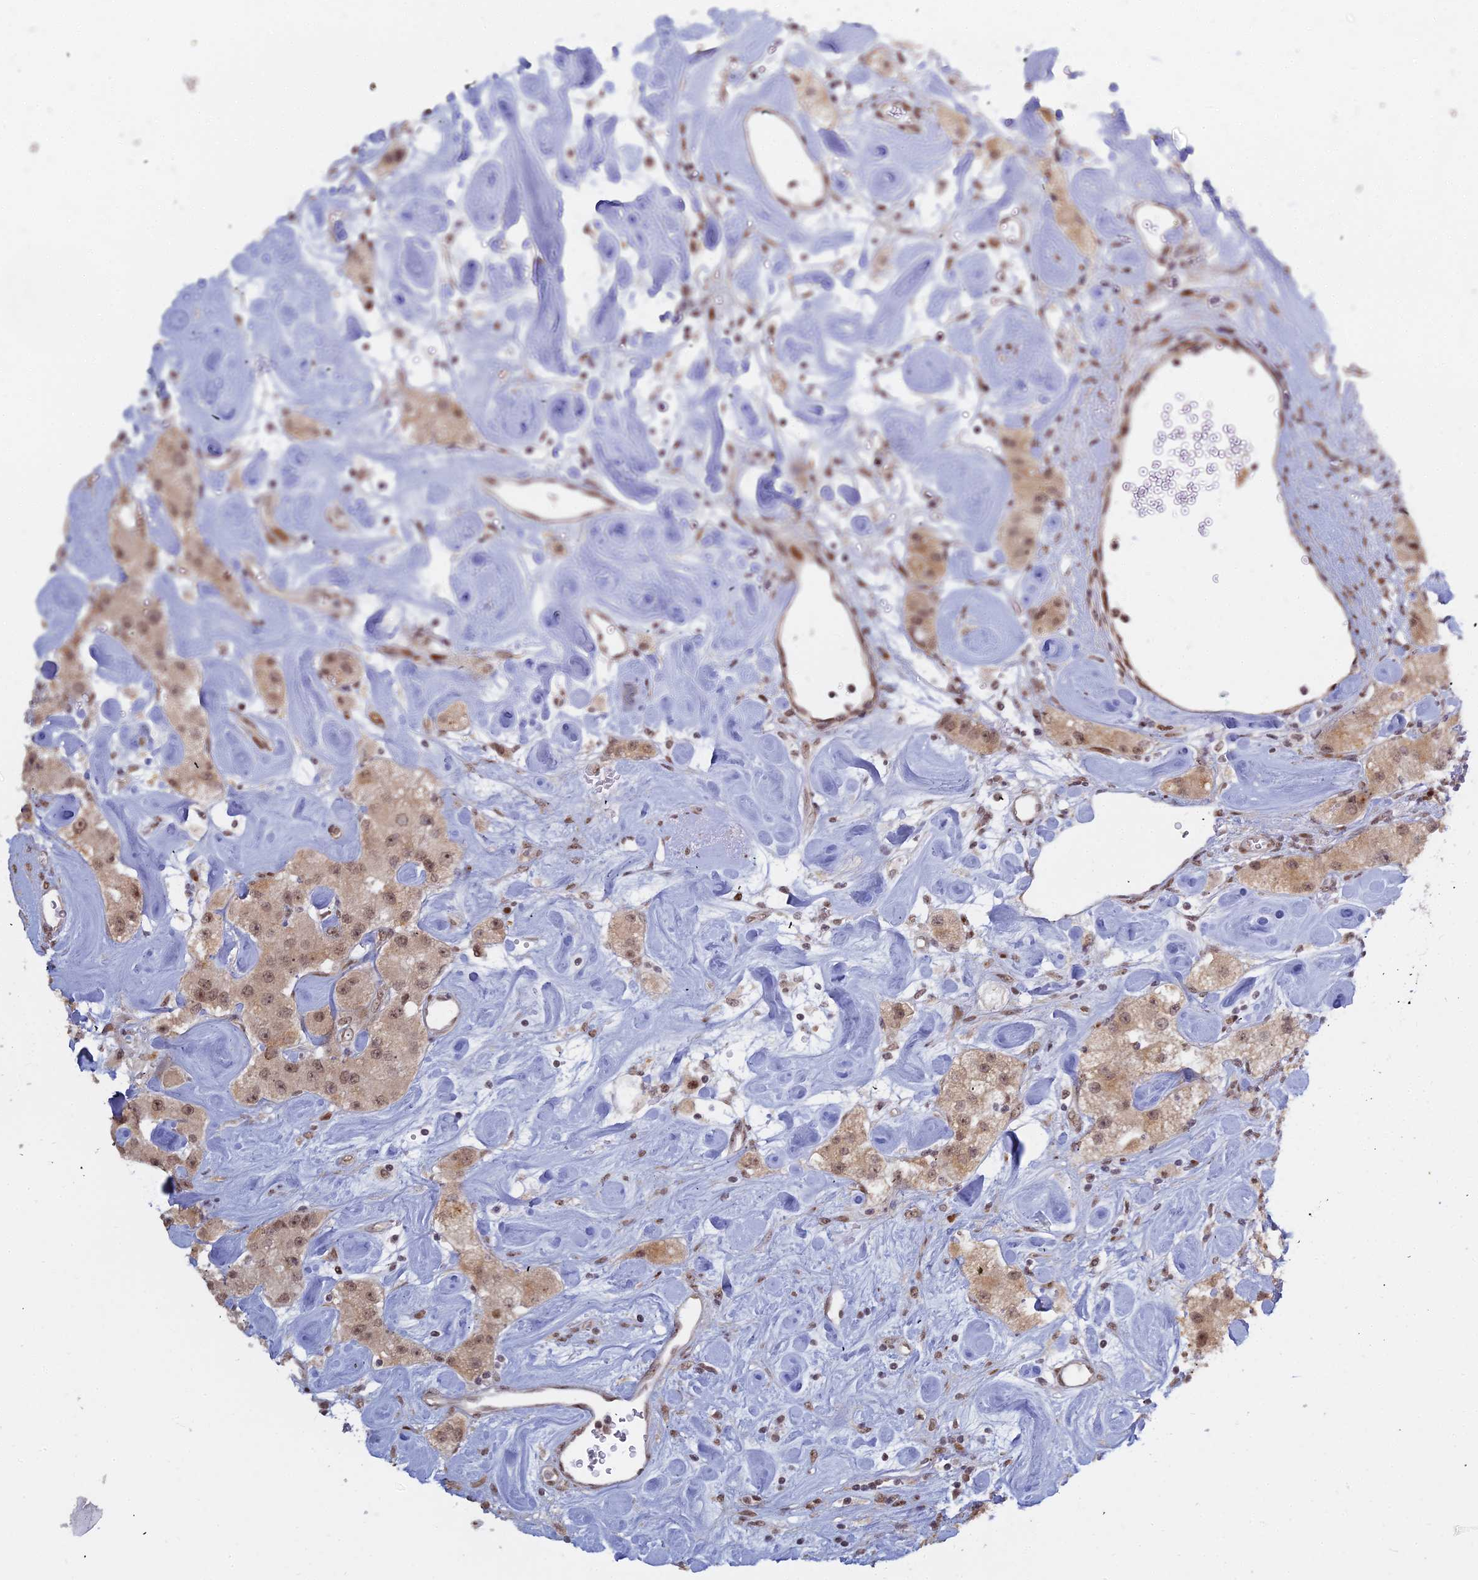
{"staining": {"intensity": "moderate", "quantity": ">75%", "location": "cytoplasmic/membranous,nuclear"}, "tissue": "carcinoid", "cell_type": "Tumor cells", "image_type": "cancer", "snomed": [{"axis": "morphology", "description": "Carcinoid, malignant, NOS"}, {"axis": "topography", "description": "Pancreas"}], "caption": "Moderate cytoplasmic/membranous and nuclear expression for a protein is appreciated in about >75% of tumor cells of carcinoid using immunohistochemistry (IHC).", "gene": "ABCA2", "patient": {"sex": "male", "age": 41}}